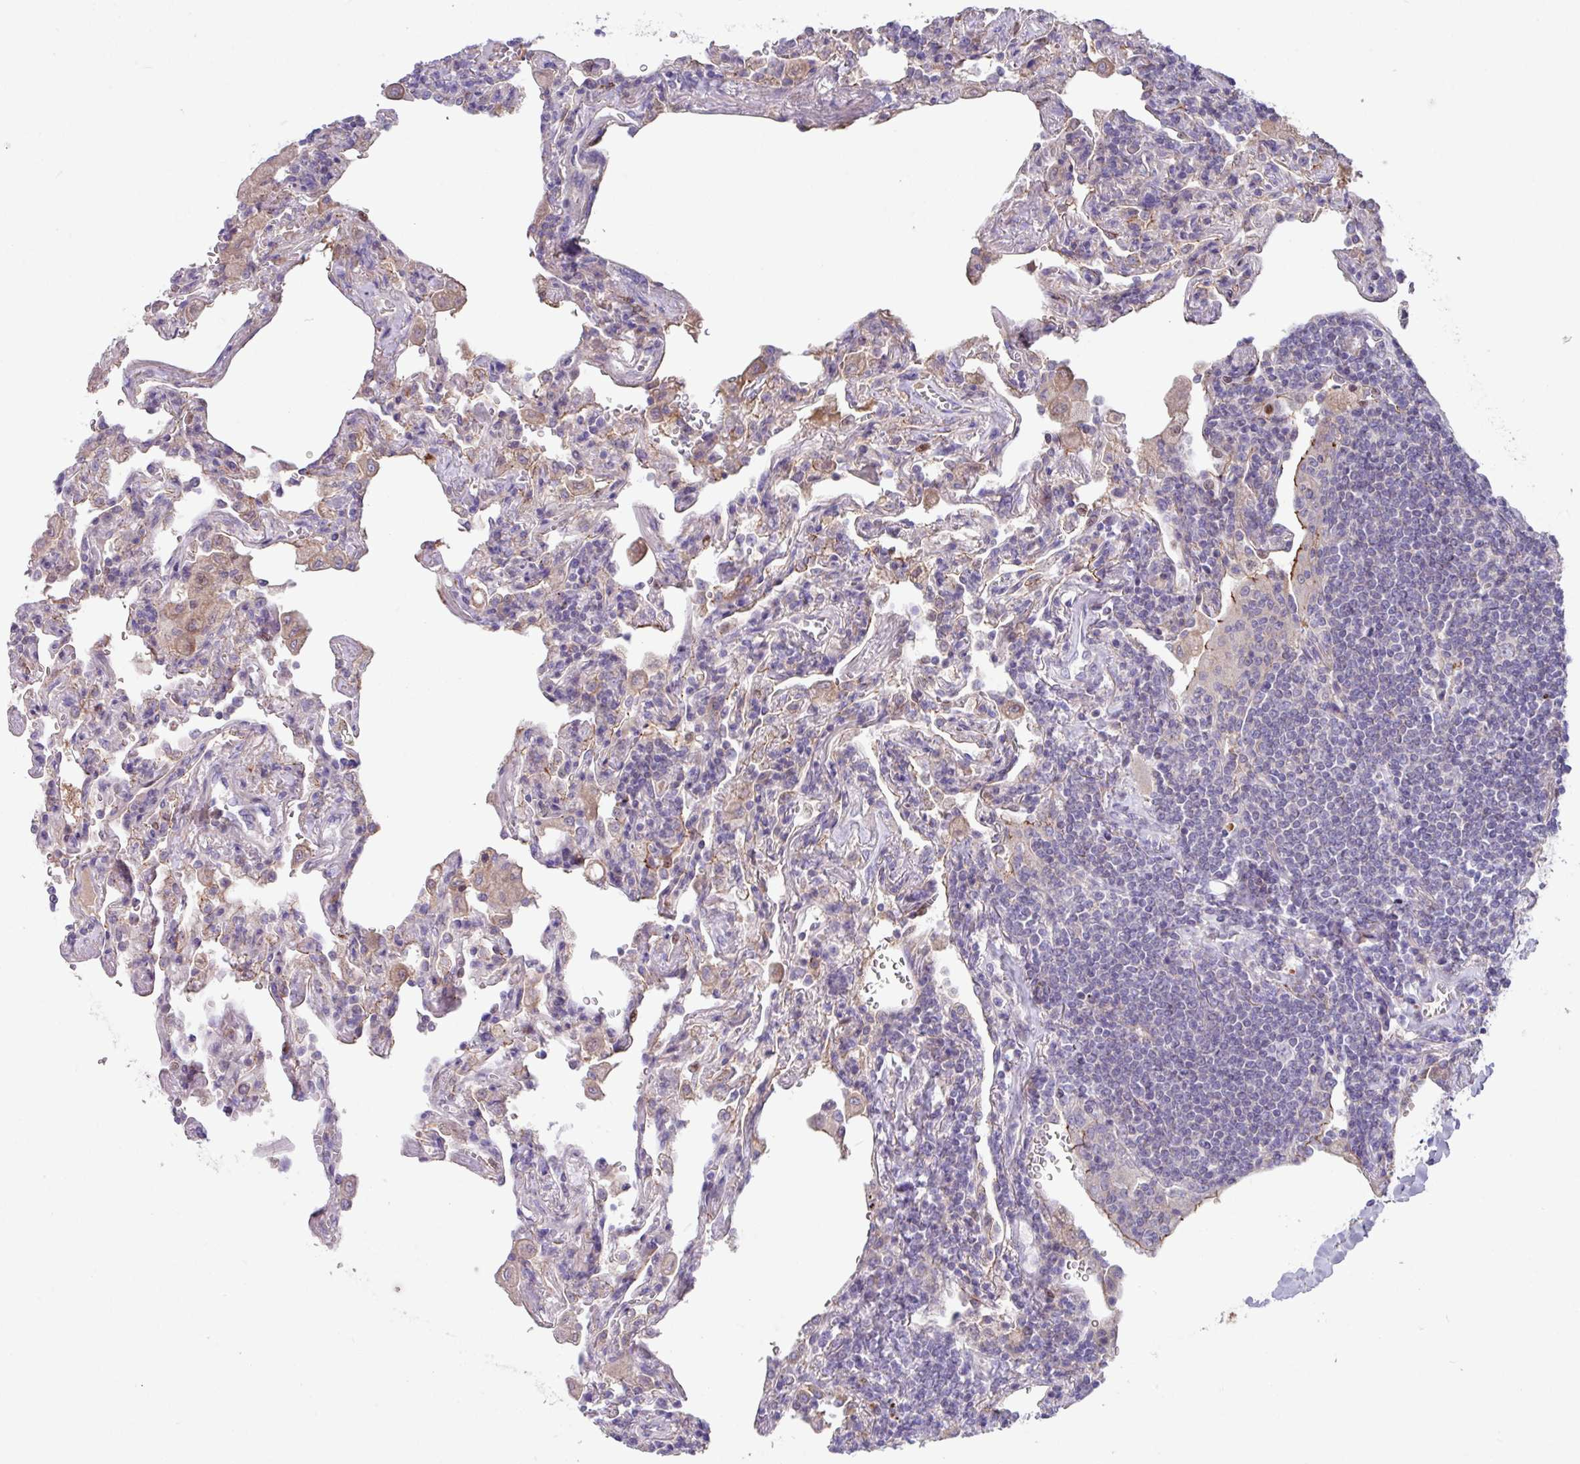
{"staining": {"intensity": "negative", "quantity": "none", "location": "none"}, "tissue": "lymphoma", "cell_type": "Tumor cells", "image_type": "cancer", "snomed": [{"axis": "morphology", "description": "Malignant lymphoma, non-Hodgkin's type, Low grade"}, {"axis": "topography", "description": "Lung"}], "caption": "A high-resolution micrograph shows immunohistochemistry (IHC) staining of lymphoma, which exhibits no significant staining in tumor cells.", "gene": "IQCJ", "patient": {"sex": "female", "age": 71}}